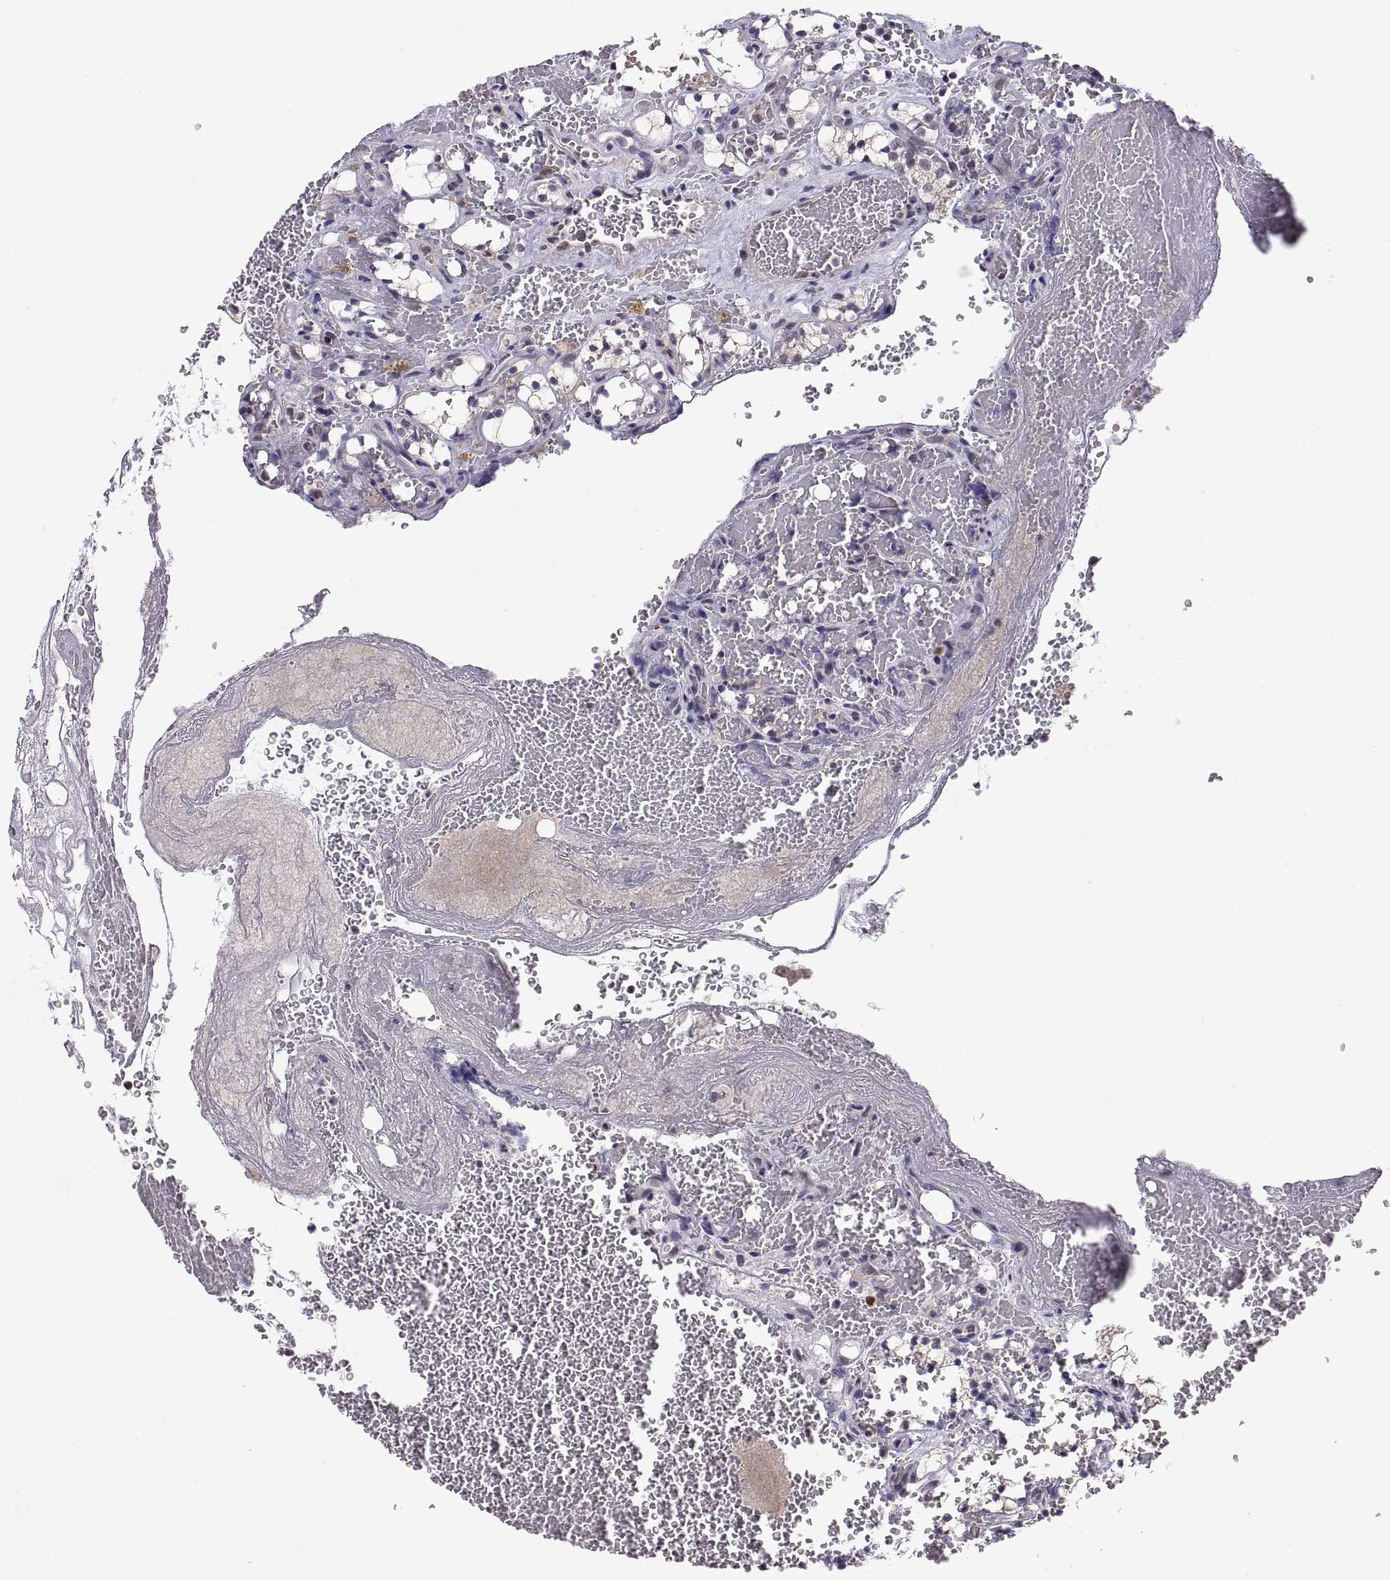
{"staining": {"intensity": "negative", "quantity": "none", "location": "none"}, "tissue": "renal cancer", "cell_type": "Tumor cells", "image_type": "cancer", "snomed": [{"axis": "morphology", "description": "Adenocarcinoma, NOS"}, {"axis": "topography", "description": "Kidney"}], "caption": "IHC photomicrograph of human renal cancer stained for a protein (brown), which reveals no staining in tumor cells.", "gene": "CHFR", "patient": {"sex": "female", "age": 69}}